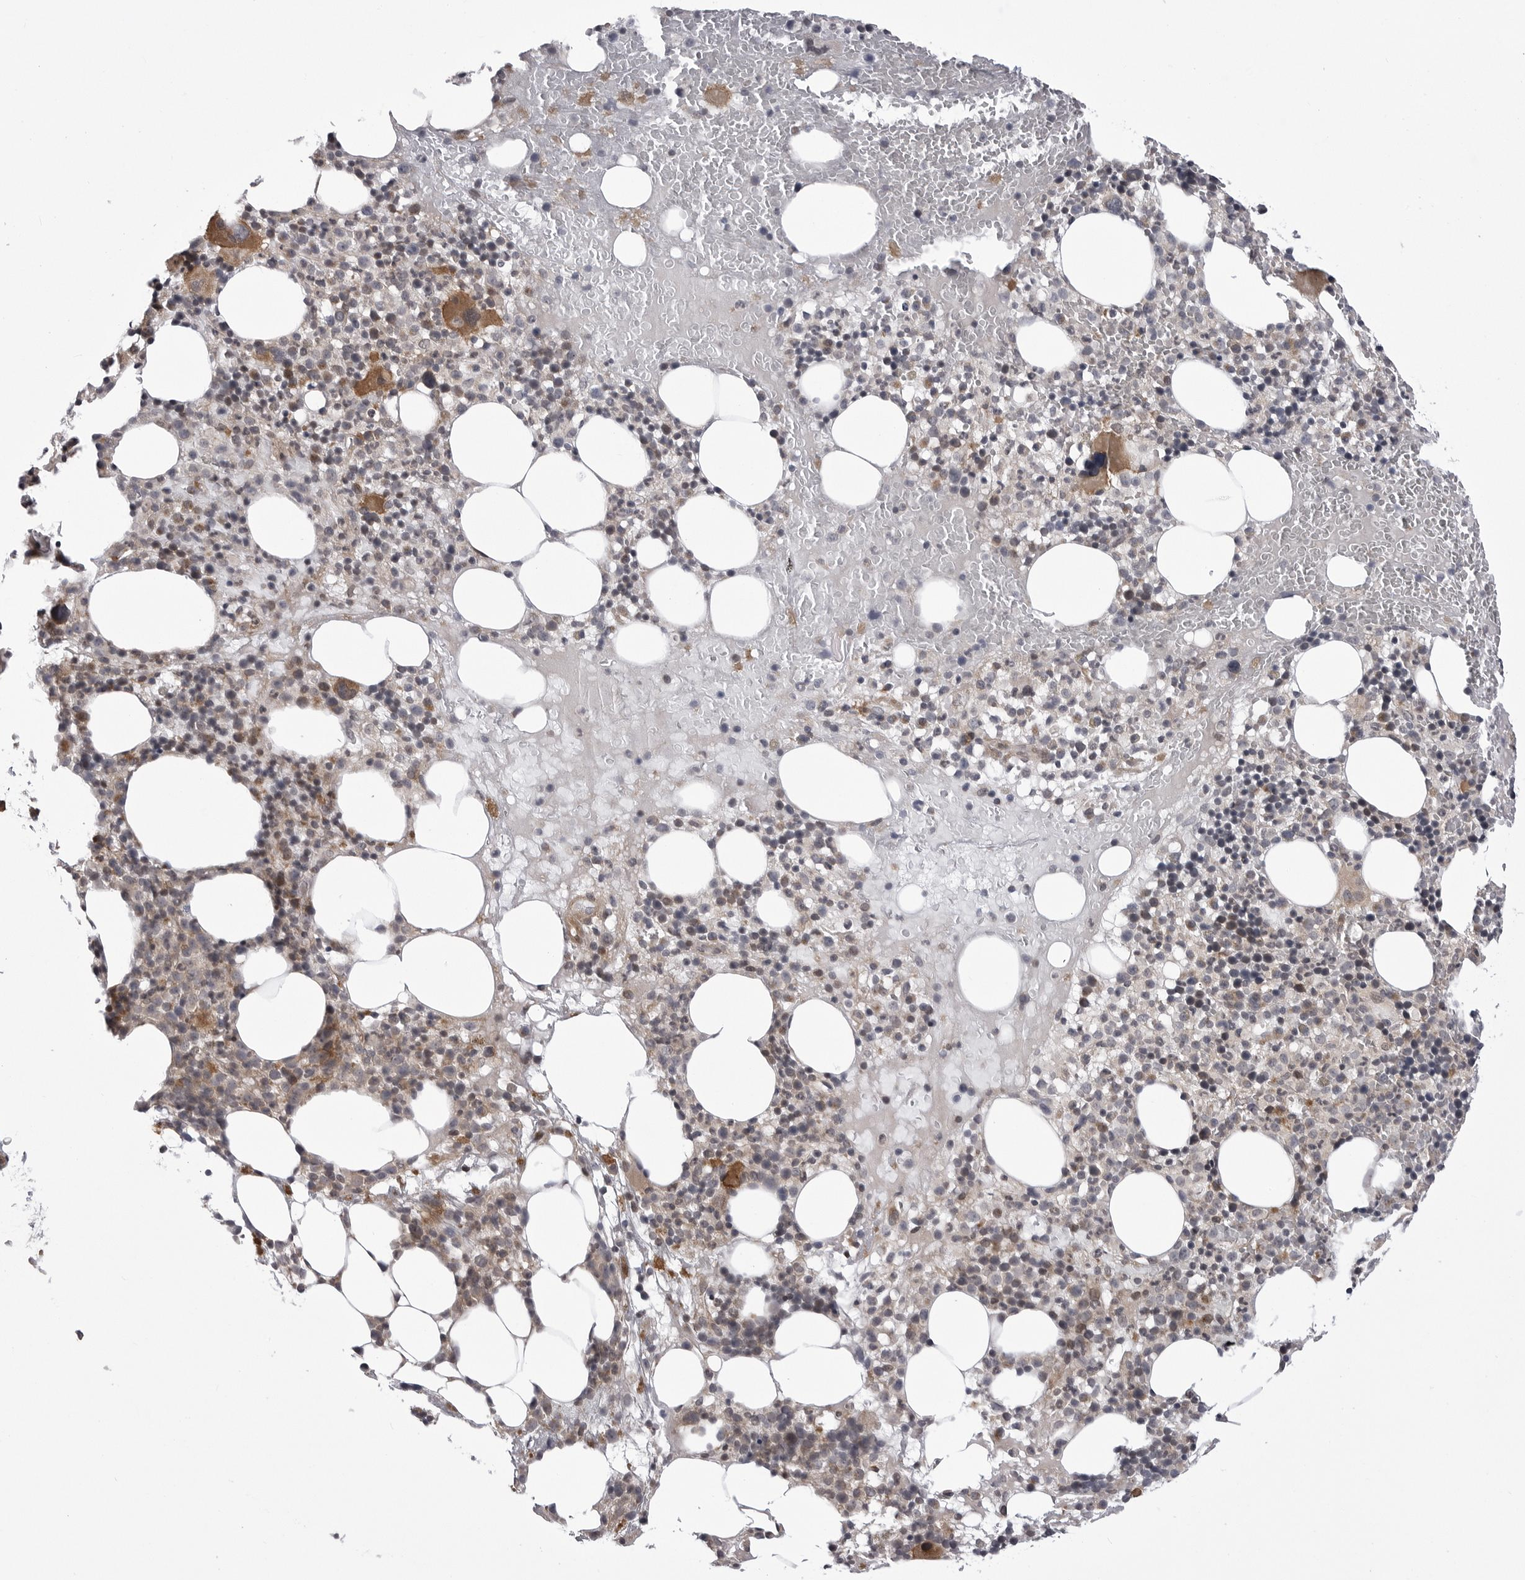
{"staining": {"intensity": "moderate", "quantity": ">75%", "location": "cytoplasmic/membranous"}, "tissue": "bone marrow", "cell_type": "Hematopoietic cells", "image_type": "normal", "snomed": [{"axis": "morphology", "description": "Normal tissue, NOS"}, {"axis": "morphology", "description": "Inflammation, NOS"}, {"axis": "topography", "description": "Bone marrow"}], "caption": "Immunohistochemistry of benign bone marrow reveals medium levels of moderate cytoplasmic/membranous positivity in approximately >75% of hematopoietic cells.", "gene": "CCDC18", "patient": {"sex": "female", "age": 77}}